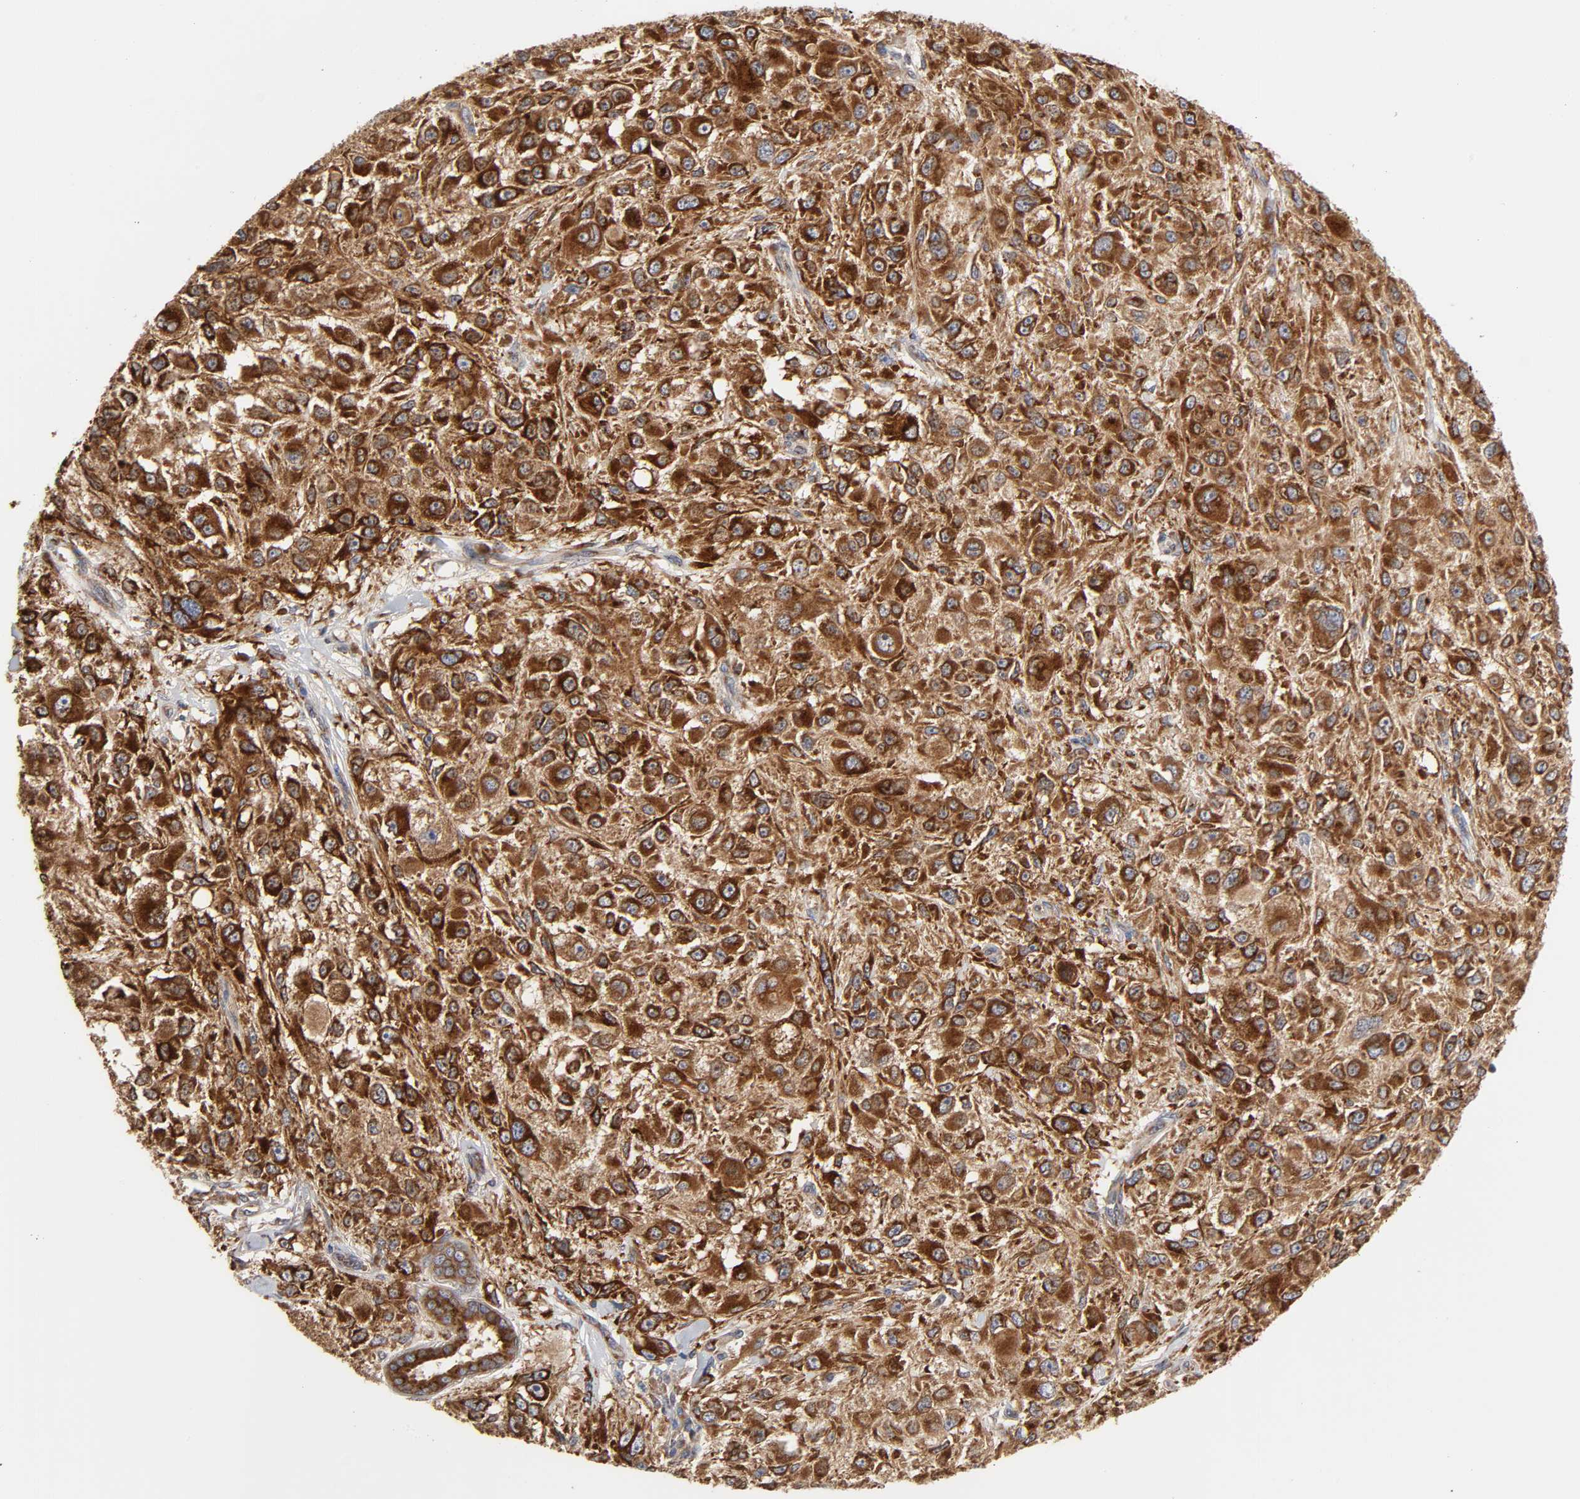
{"staining": {"intensity": "strong", "quantity": ">75%", "location": "cytoplasmic/membranous"}, "tissue": "melanoma", "cell_type": "Tumor cells", "image_type": "cancer", "snomed": [{"axis": "morphology", "description": "Necrosis, NOS"}, {"axis": "morphology", "description": "Malignant melanoma, NOS"}, {"axis": "topography", "description": "Skin"}], "caption": "High-magnification brightfield microscopy of melanoma stained with DAB (3,3'-diaminobenzidine) (brown) and counterstained with hematoxylin (blue). tumor cells exhibit strong cytoplasmic/membranous expression is identified in about>75% of cells.", "gene": "GNPTG", "patient": {"sex": "female", "age": 87}}